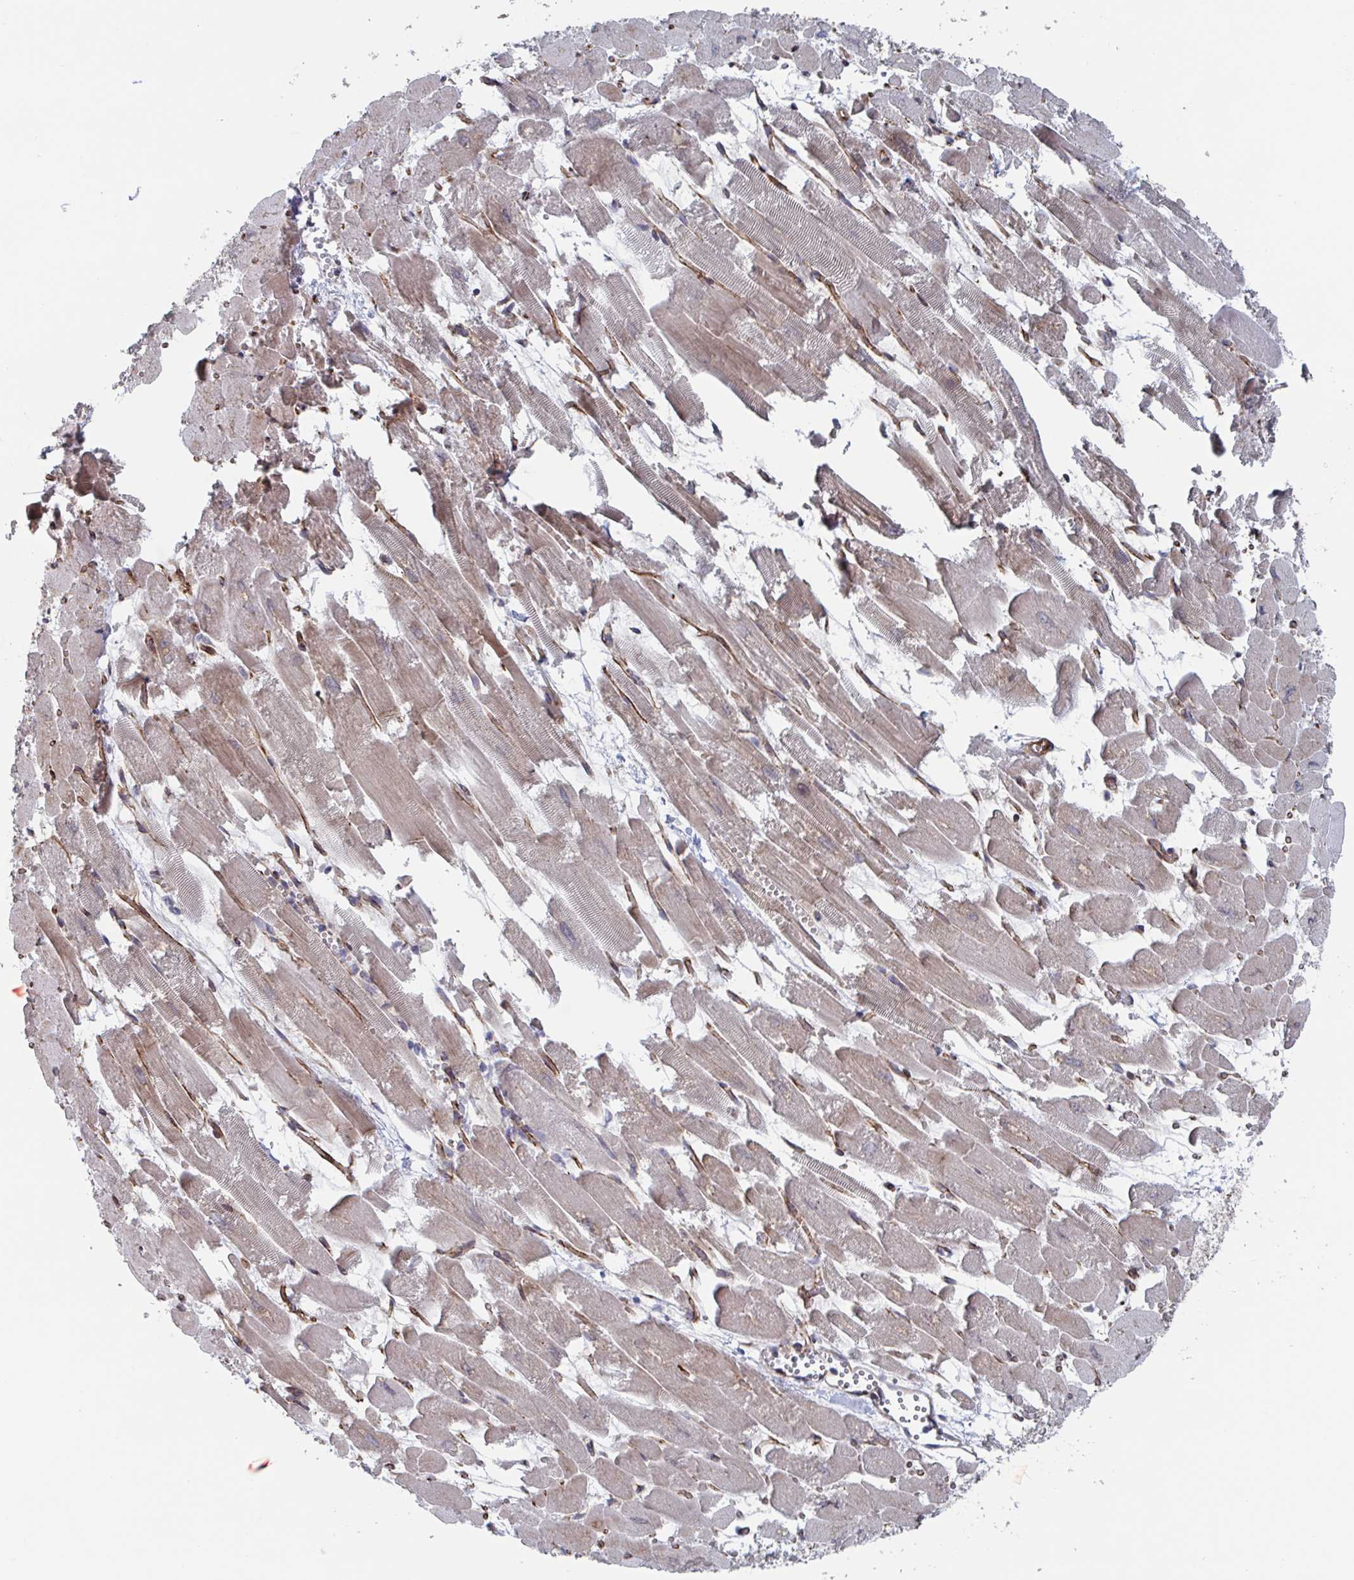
{"staining": {"intensity": "weak", "quantity": ">75%", "location": "cytoplasmic/membranous"}, "tissue": "heart muscle", "cell_type": "Cardiomyocytes", "image_type": "normal", "snomed": [{"axis": "morphology", "description": "Normal tissue, NOS"}, {"axis": "topography", "description": "Heart"}], "caption": "Heart muscle stained with DAB IHC demonstrates low levels of weak cytoplasmic/membranous positivity in approximately >75% of cardiomyocytes. (DAB (3,3'-diaminobenzidine) = brown stain, brightfield microscopy at high magnification).", "gene": "DVL3", "patient": {"sex": "female", "age": 52}}